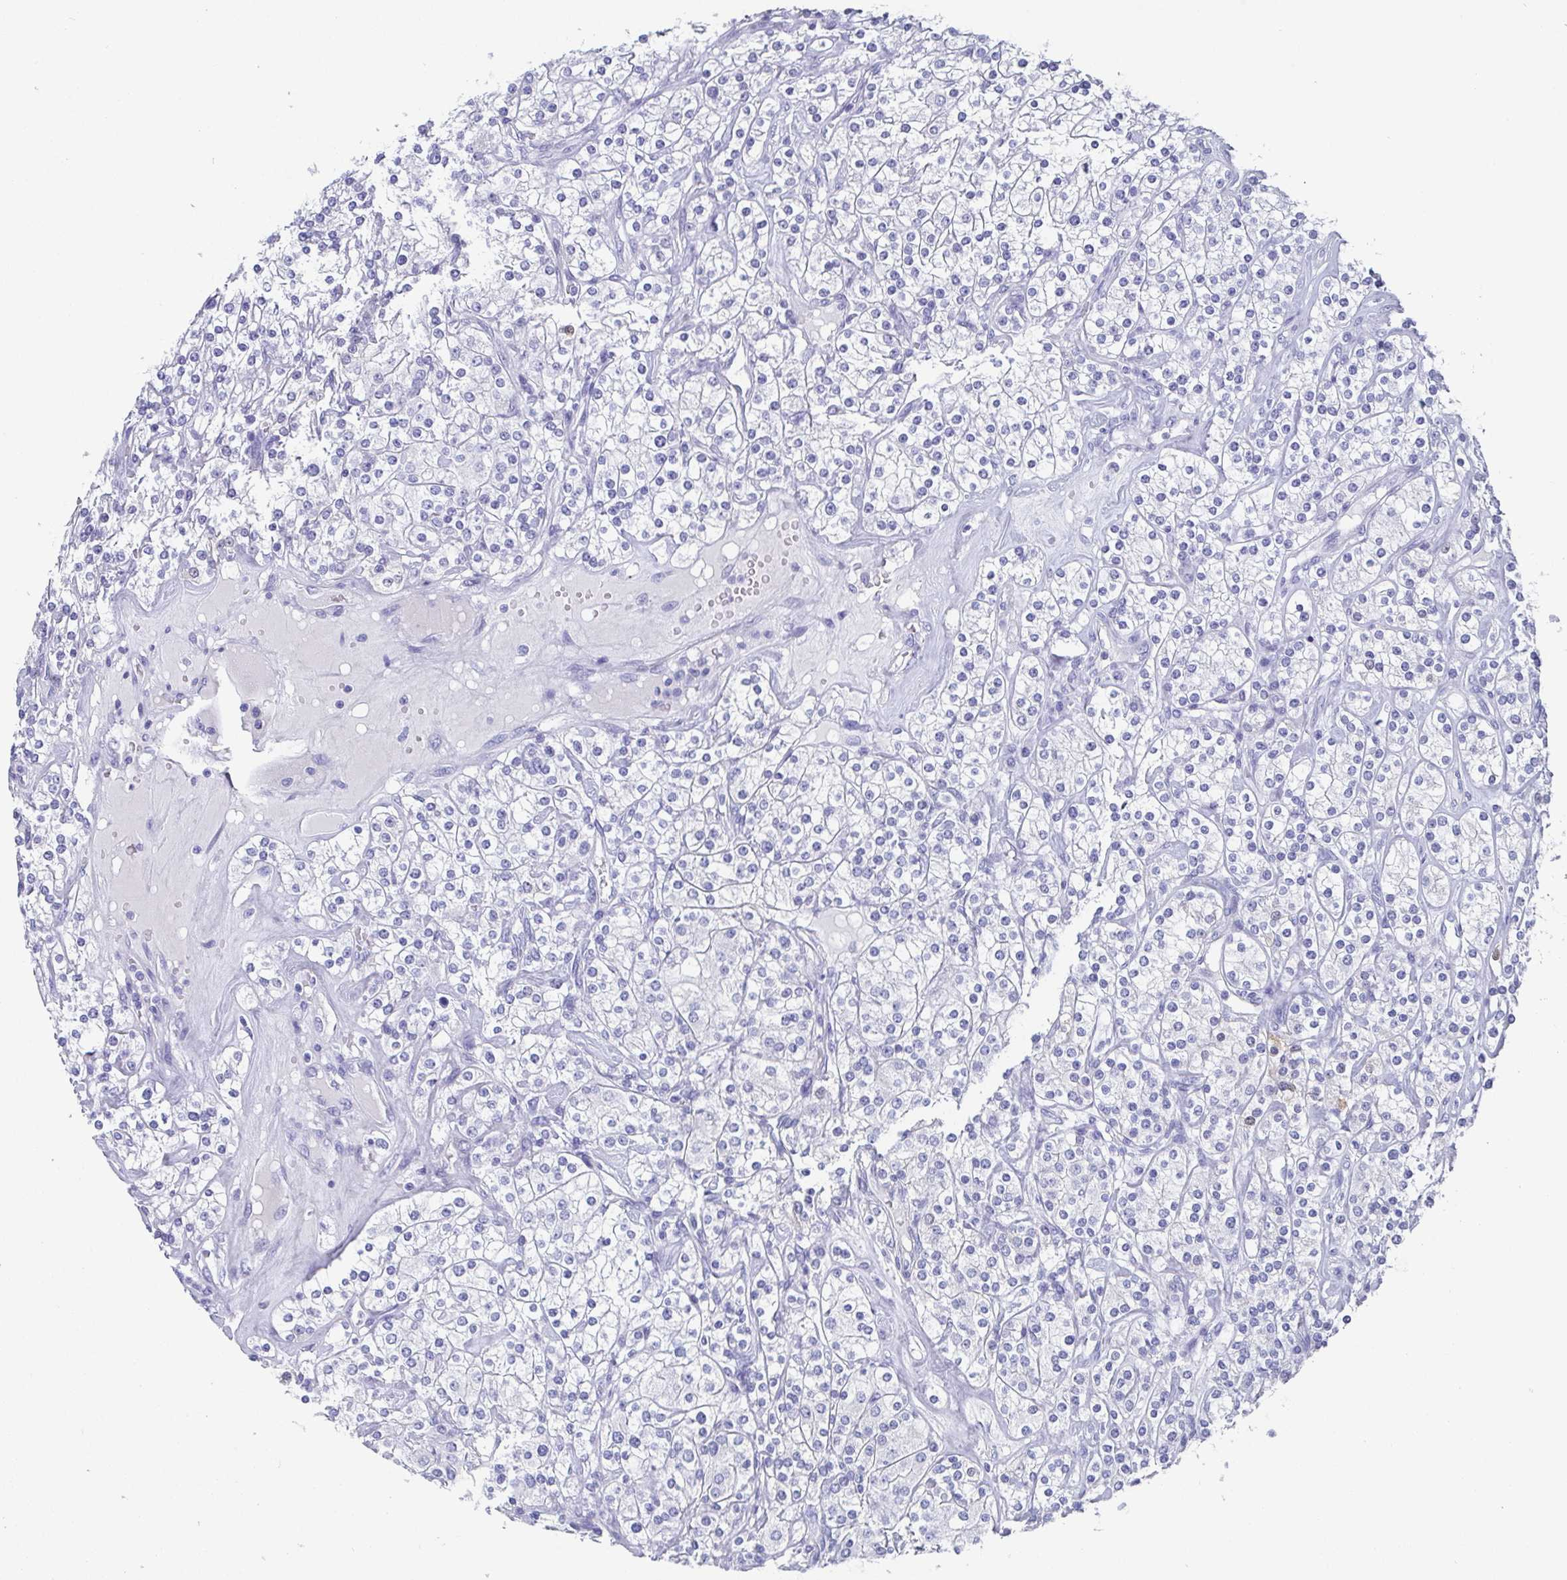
{"staining": {"intensity": "weak", "quantity": "<25%", "location": "cytoplasmic/membranous,nuclear"}, "tissue": "renal cancer", "cell_type": "Tumor cells", "image_type": "cancer", "snomed": [{"axis": "morphology", "description": "Adenocarcinoma, NOS"}, {"axis": "topography", "description": "Kidney"}], "caption": "Tumor cells are negative for protein expression in human renal cancer.", "gene": "SCGN", "patient": {"sex": "male", "age": 77}}